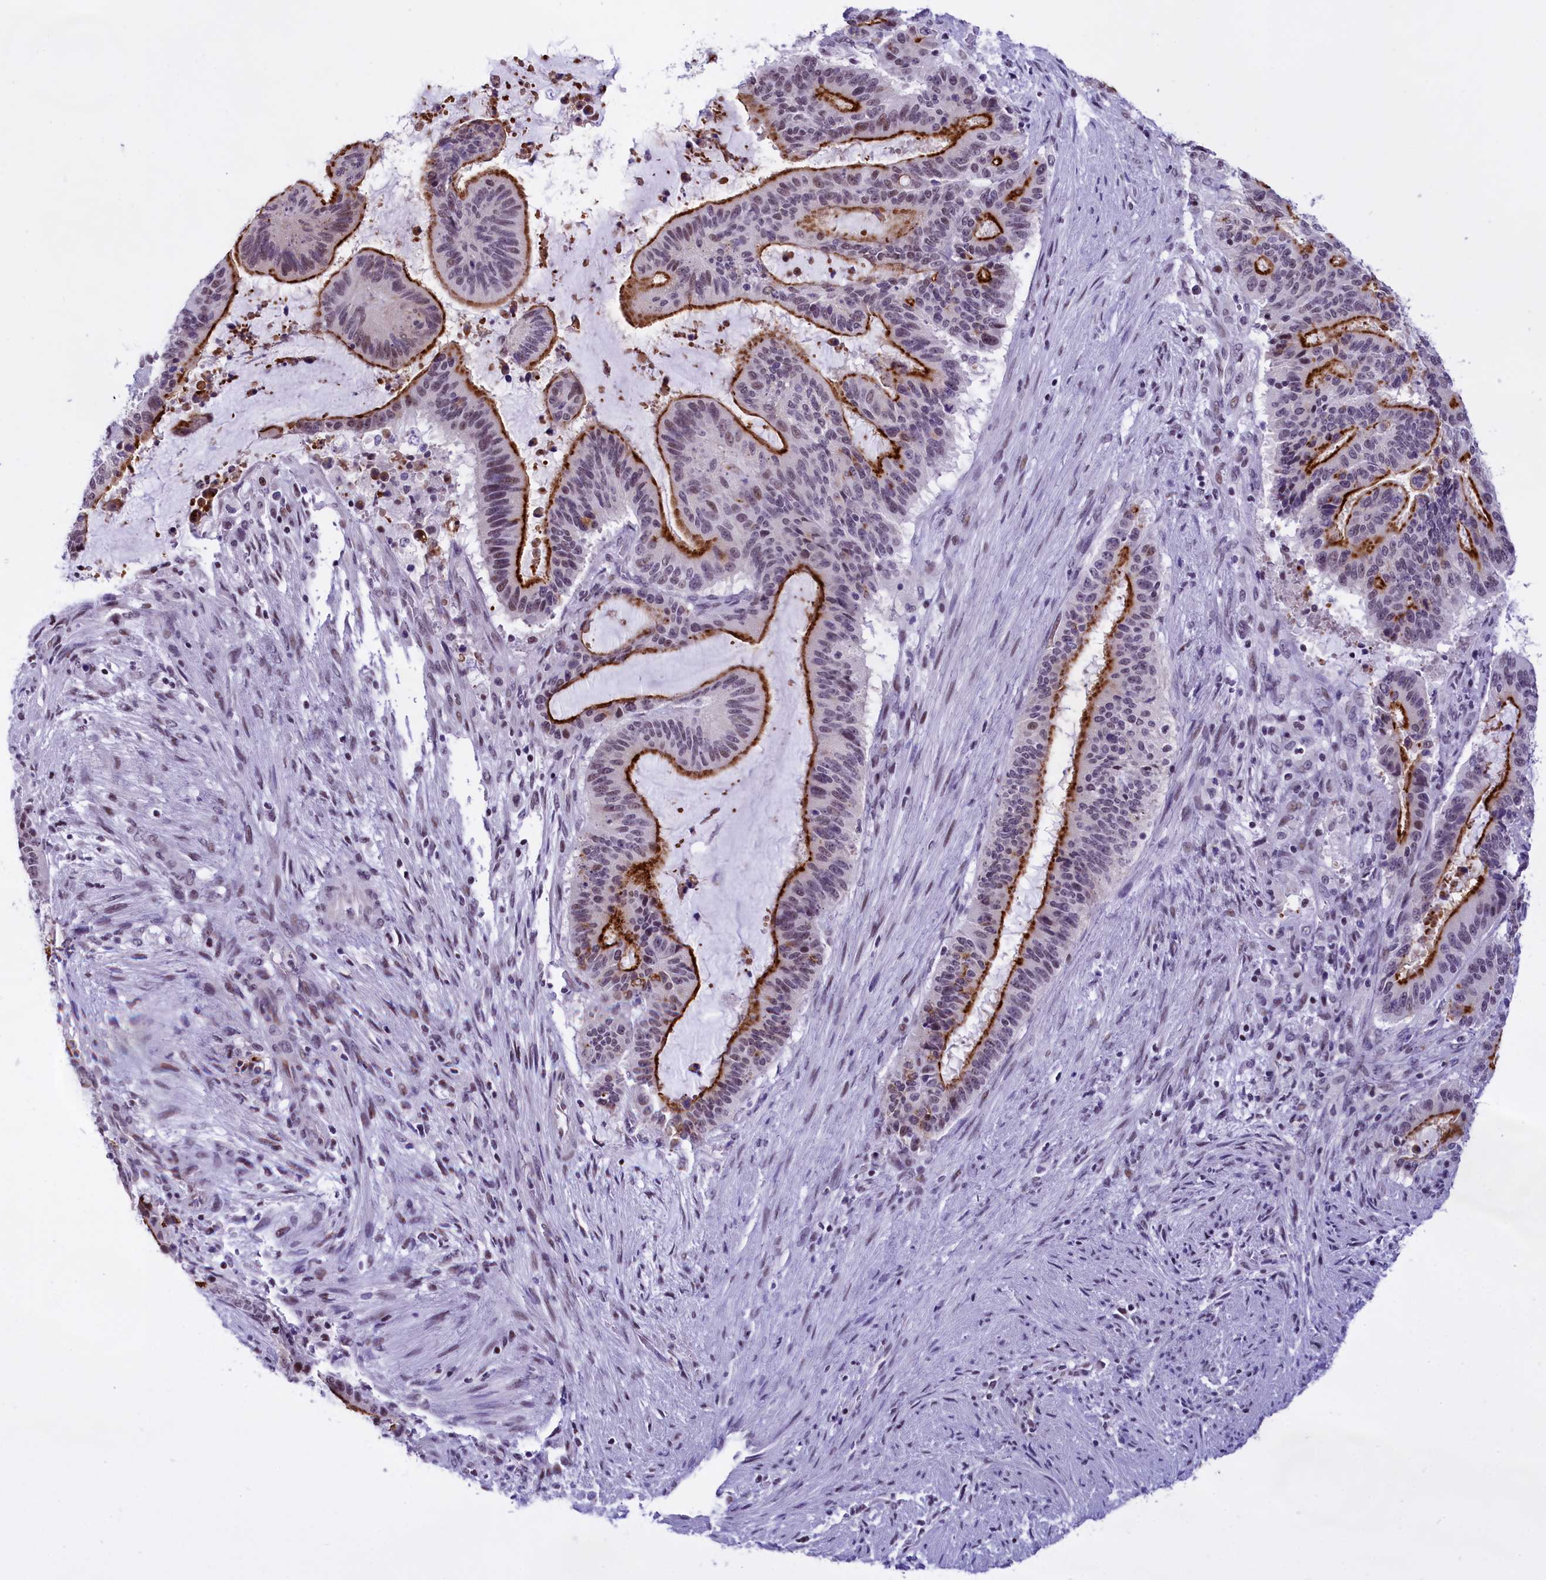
{"staining": {"intensity": "strong", "quantity": "25%-75%", "location": "cytoplasmic/membranous,nuclear"}, "tissue": "liver cancer", "cell_type": "Tumor cells", "image_type": "cancer", "snomed": [{"axis": "morphology", "description": "Normal tissue, NOS"}, {"axis": "morphology", "description": "Cholangiocarcinoma"}, {"axis": "topography", "description": "Liver"}, {"axis": "topography", "description": "Peripheral nerve tissue"}], "caption": "This image exhibits cholangiocarcinoma (liver) stained with immunohistochemistry (IHC) to label a protein in brown. The cytoplasmic/membranous and nuclear of tumor cells show strong positivity for the protein. Nuclei are counter-stained blue.", "gene": "SPIRE2", "patient": {"sex": "female", "age": 73}}